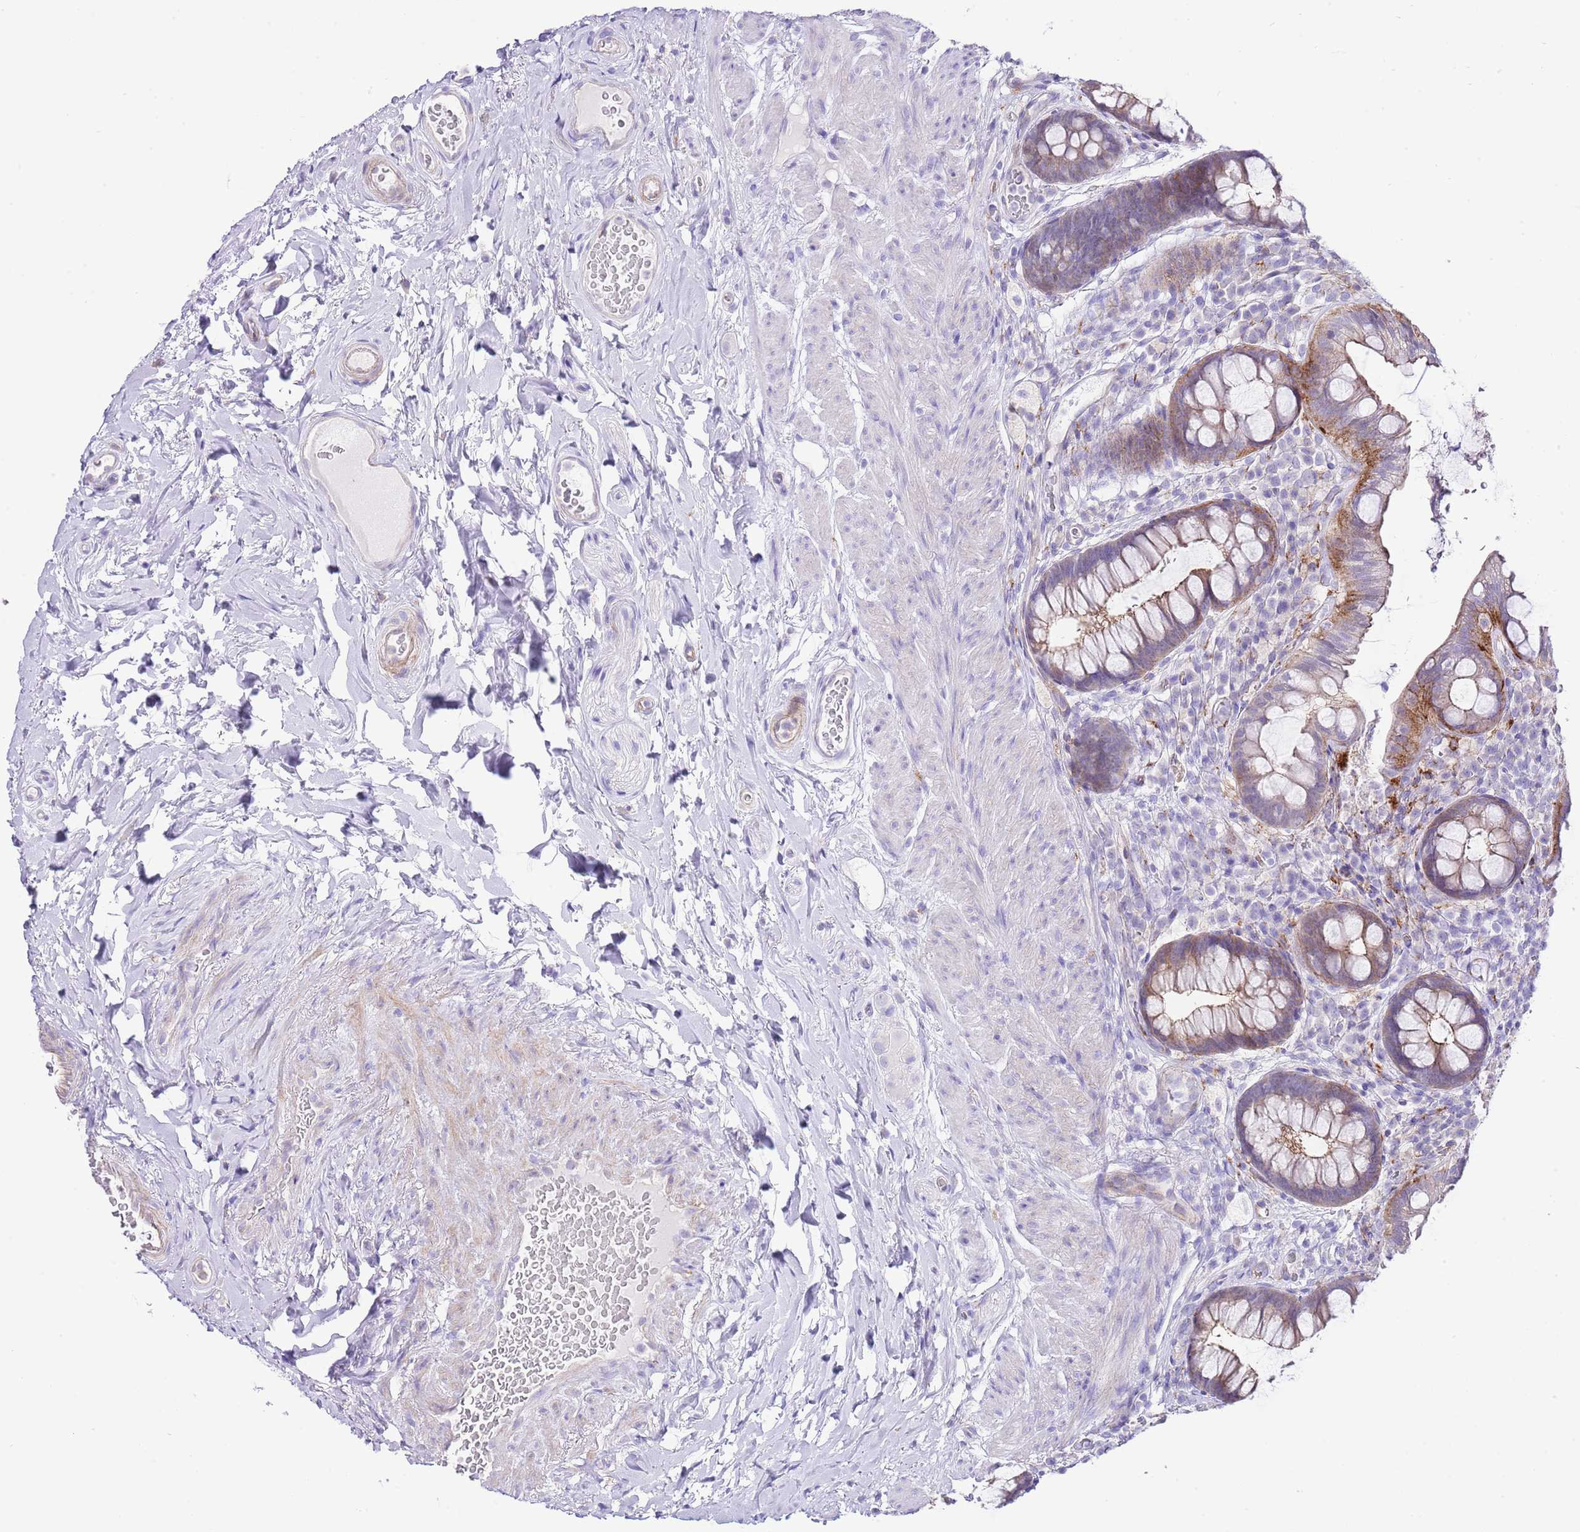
{"staining": {"intensity": "moderate", "quantity": "25%-75%", "location": "cytoplasmic/membranous,nuclear"}, "tissue": "rectum", "cell_type": "Glandular cells", "image_type": "normal", "snomed": [{"axis": "morphology", "description": "Normal tissue, NOS"}, {"axis": "topography", "description": "Rectum"}, {"axis": "topography", "description": "Peripheral nerve tissue"}], "caption": "Glandular cells display moderate cytoplasmic/membranous,nuclear positivity in approximately 25%-75% of cells in normal rectum. The staining was performed using DAB (3,3'-diaminobenzidine) to visualize the protein expression in brown, while the nuclei were stained in blue with hematoxylin (Magnification: 20x).", "gene": "ALDH3A1", "patient": {"sex": "female", "age": 69}}